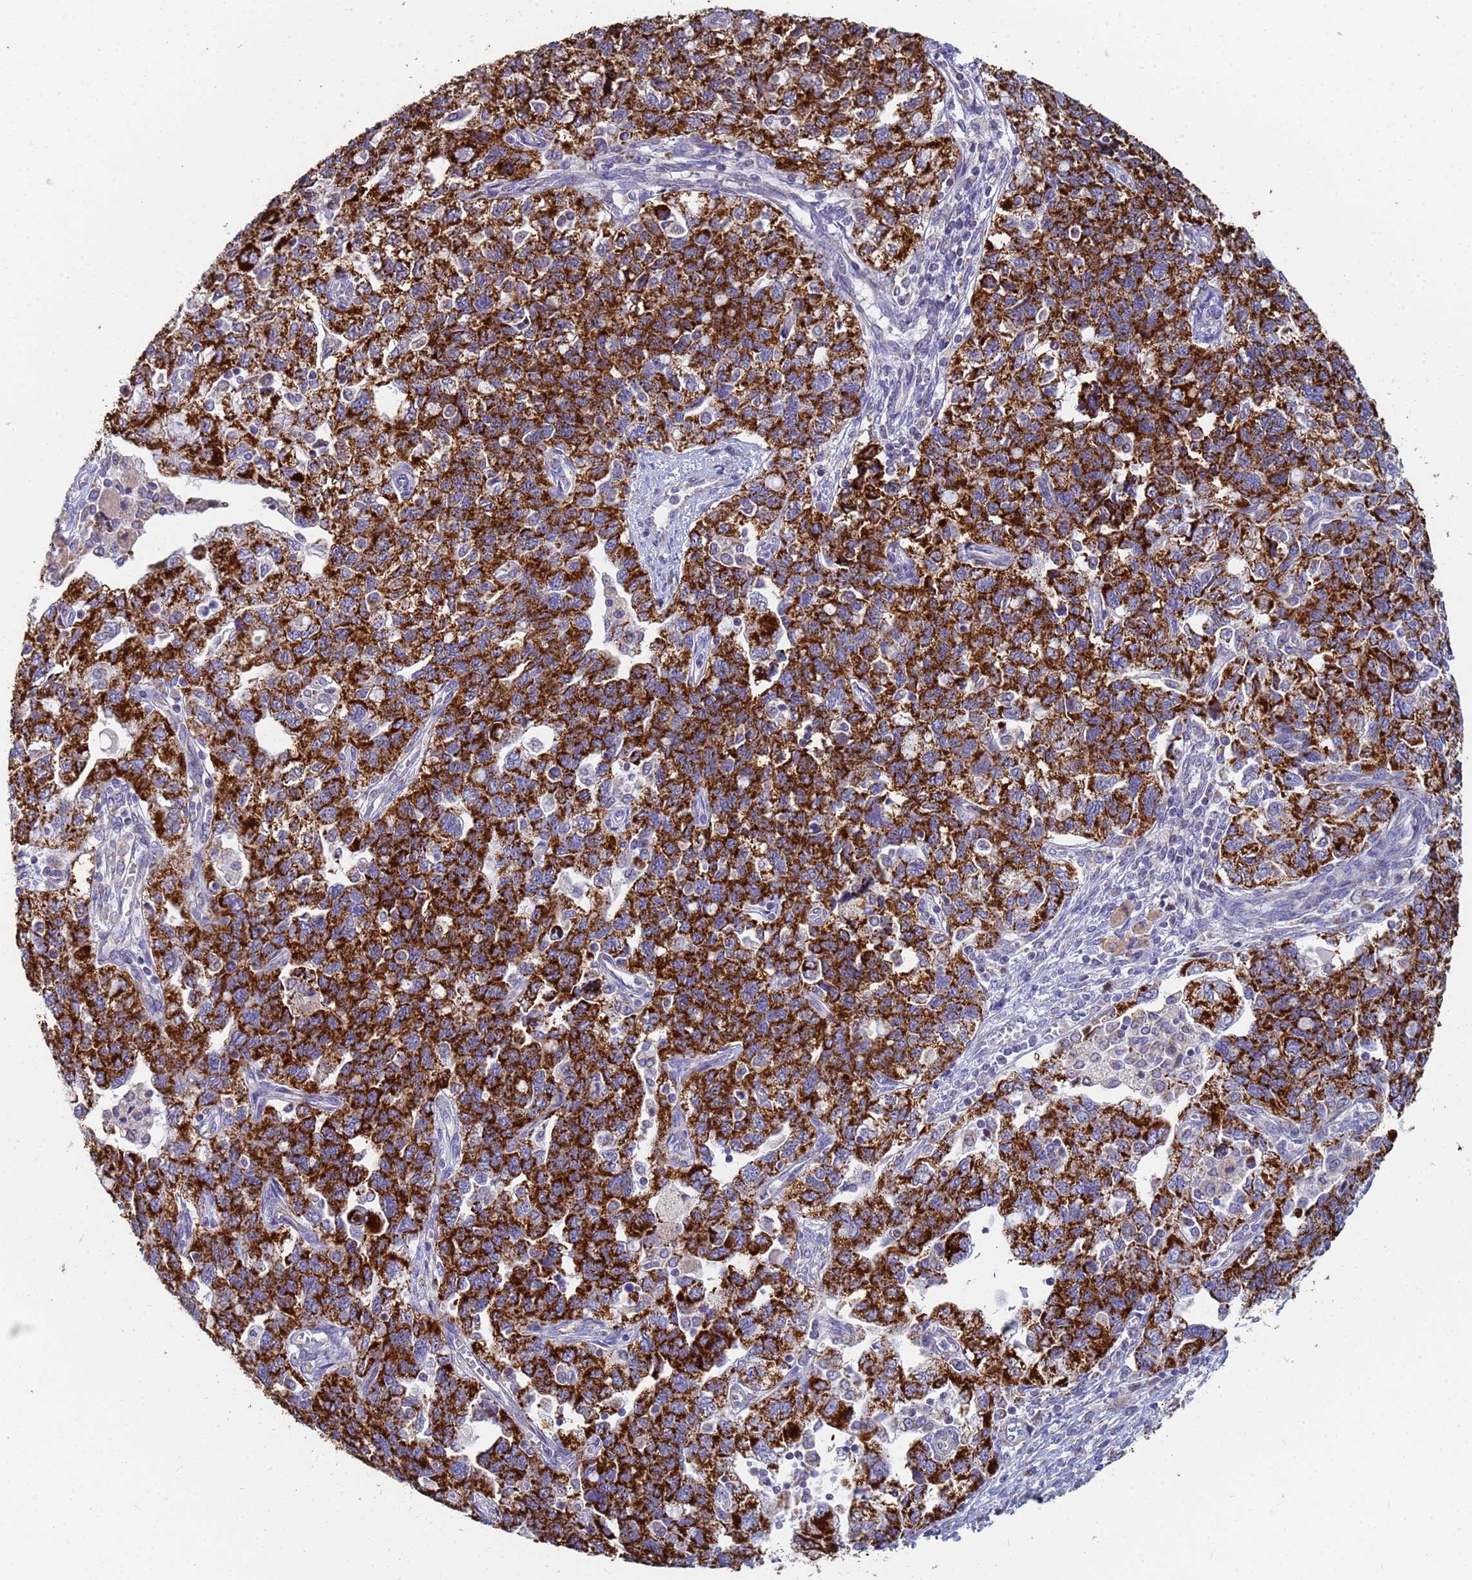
{"staining": {"intensity": "strong", "quantity": ">75%", "location": "cytoplasmic/membranous"}, "tissue": "ovarian cancer", "cell_type": "Tumor cells", "image_type": "cancer", "snomed": [{"axis": "morphology", "description": "Carcinoma, NOS"}, {"axis": "morphology", "description": "Cystadenocarcinoma, serous, NOS"}, {"axis": "topography", "description": "Ovary"}], "caption": "The immunohistochemical stain shows strong cytoplasmic/membranous staining in tumor cells of ovarian cancer tissue.", "gene": "UQCRH", "patient": {"sex": "female", "age": 69}}